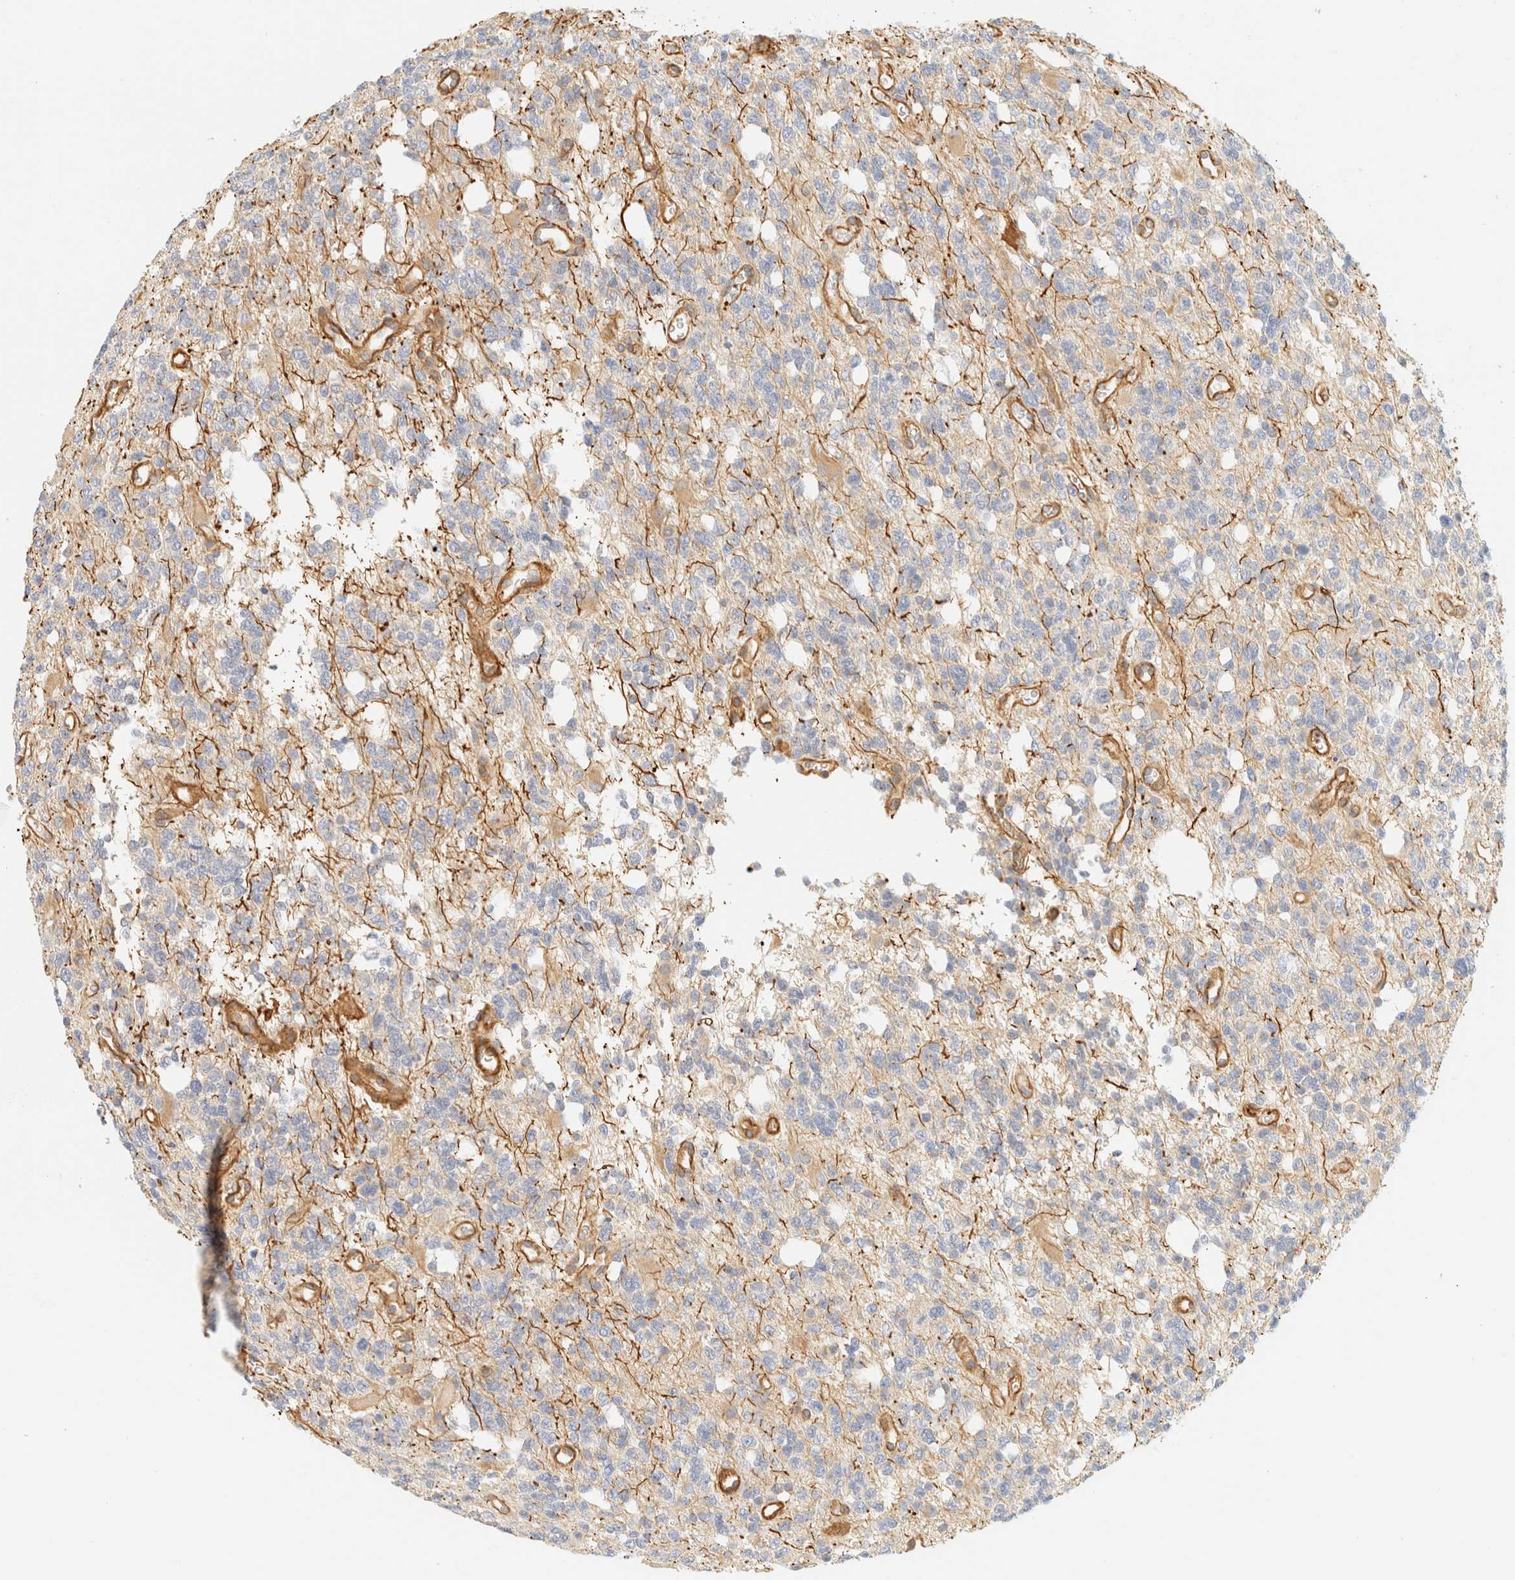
{"staining": {"intensity": "negative", "quantity": "none", "location": "none"}, "tissue": "glioma", "cell_type": "Tumor cells", "image_type": "cancer", "snomed": [{"axis": "morphology", "description": "Glioma, malignant, High grade"}, {"axis": "topography", "description": "Brain"}], "caption": "Immunohistochemistry (IHC) photomicrograph of human malignant high-grade glioma stained for a protein (brown), which reveals no staining in tumor cells. (Immunohistochemistry, brightfield microscopy, high magnification).", "gene": "OTOP2", "patient": {"sex": "female", "age": 62}}